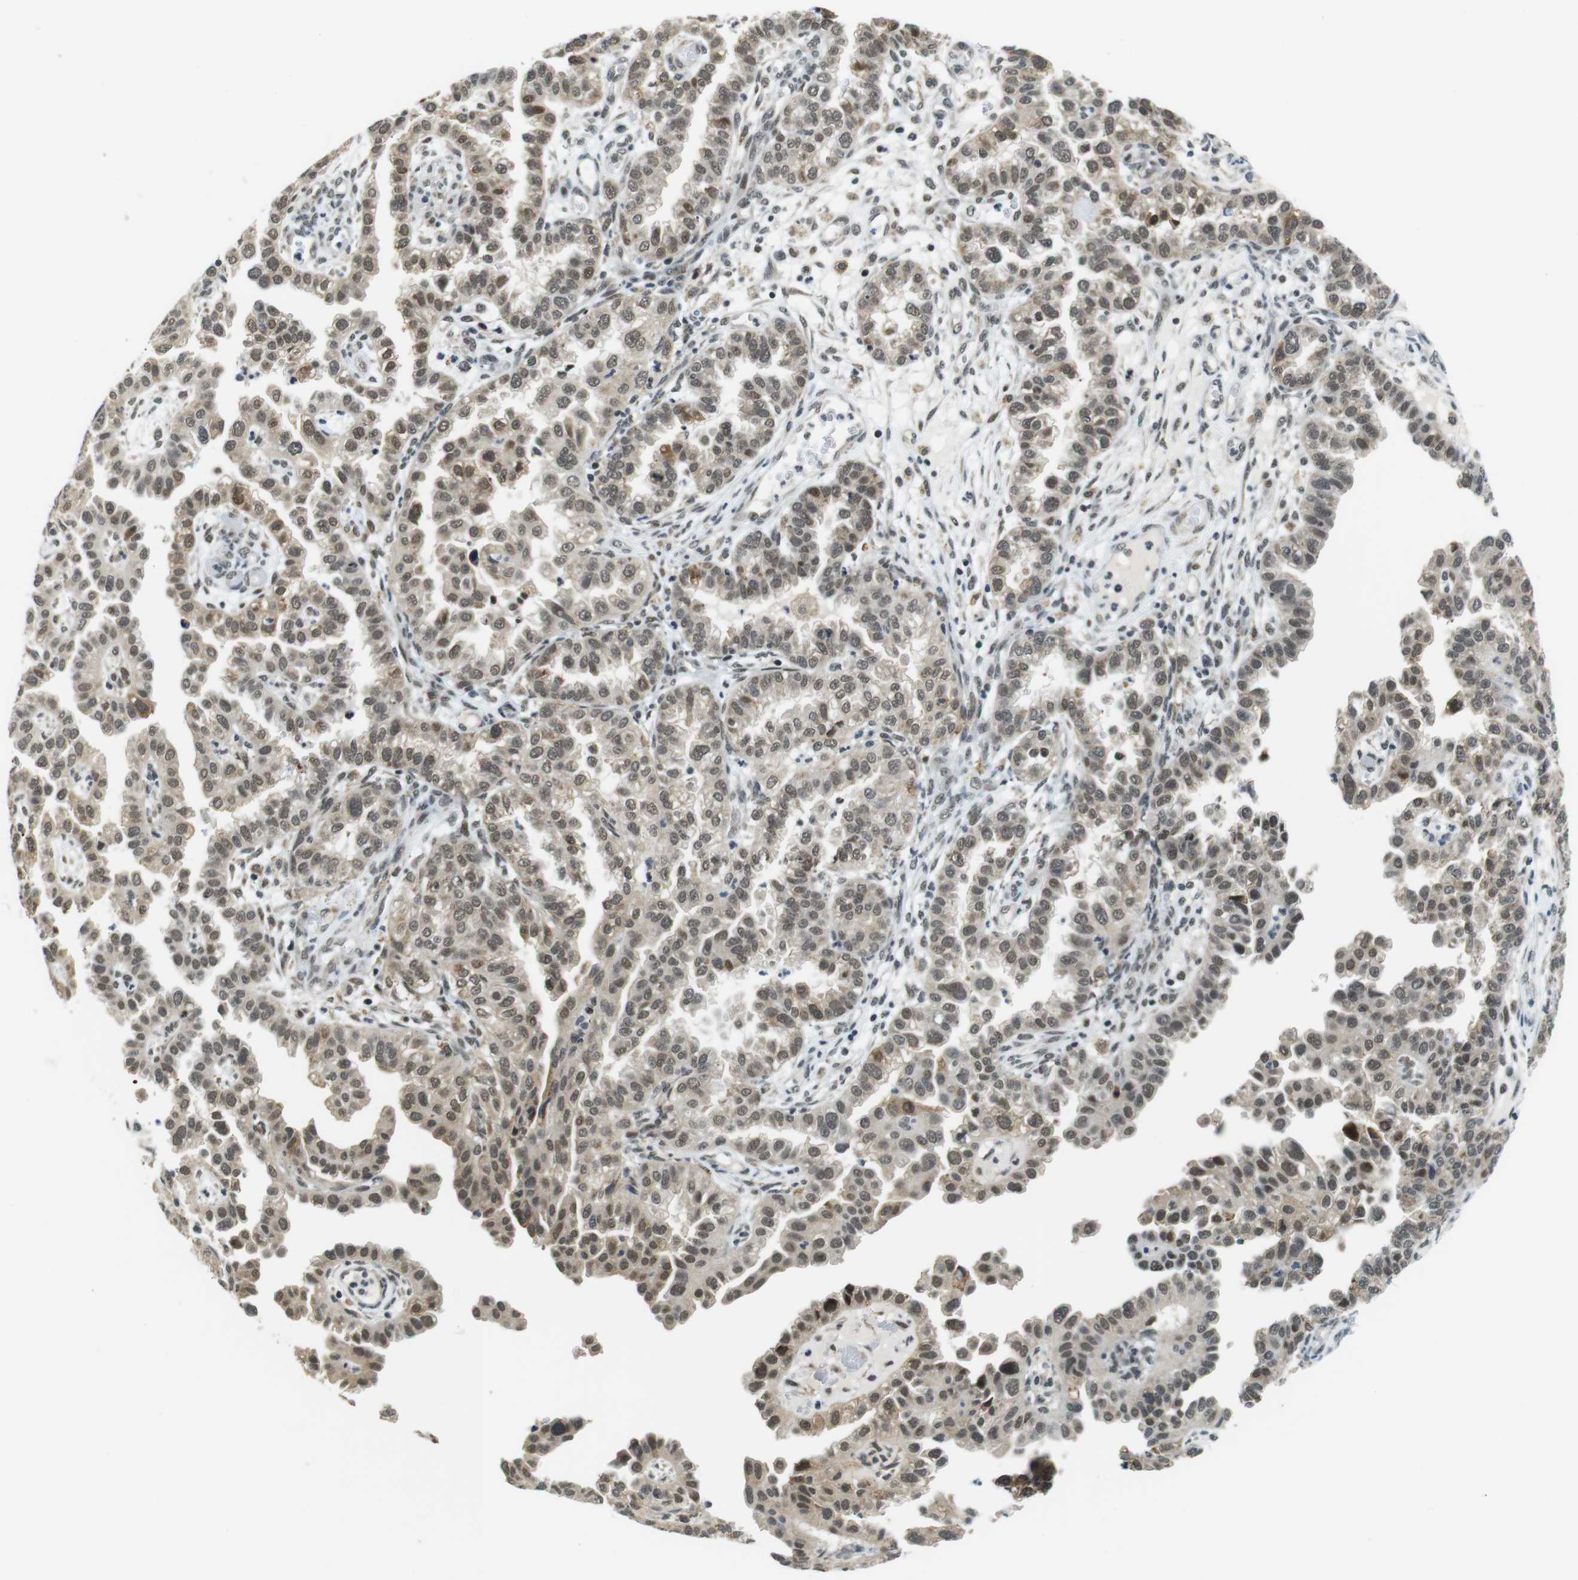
{"staining": {"intensity": "moderate", "quantity": ">75%", "location": "nuclear"}, "tissue": "endometrial cancer", "cell_type": "Tumor cells", "image_type": "cancer", "snomed": [{"axis": "morphology", "description": "Adenocarcinoma, NOS"}, {"axis": "topography", "description": "Endometrium"}], "caption": "This histopathology image shows adenocarcinoma (endometrial) stained with IHC to label a protein in brown. The nuclear of tumor cells show moderate positivity for the protein. Nuclei are counter-stained blue.", "gene": "RNF38", "patient": {"sex": "female", "age": 85}}